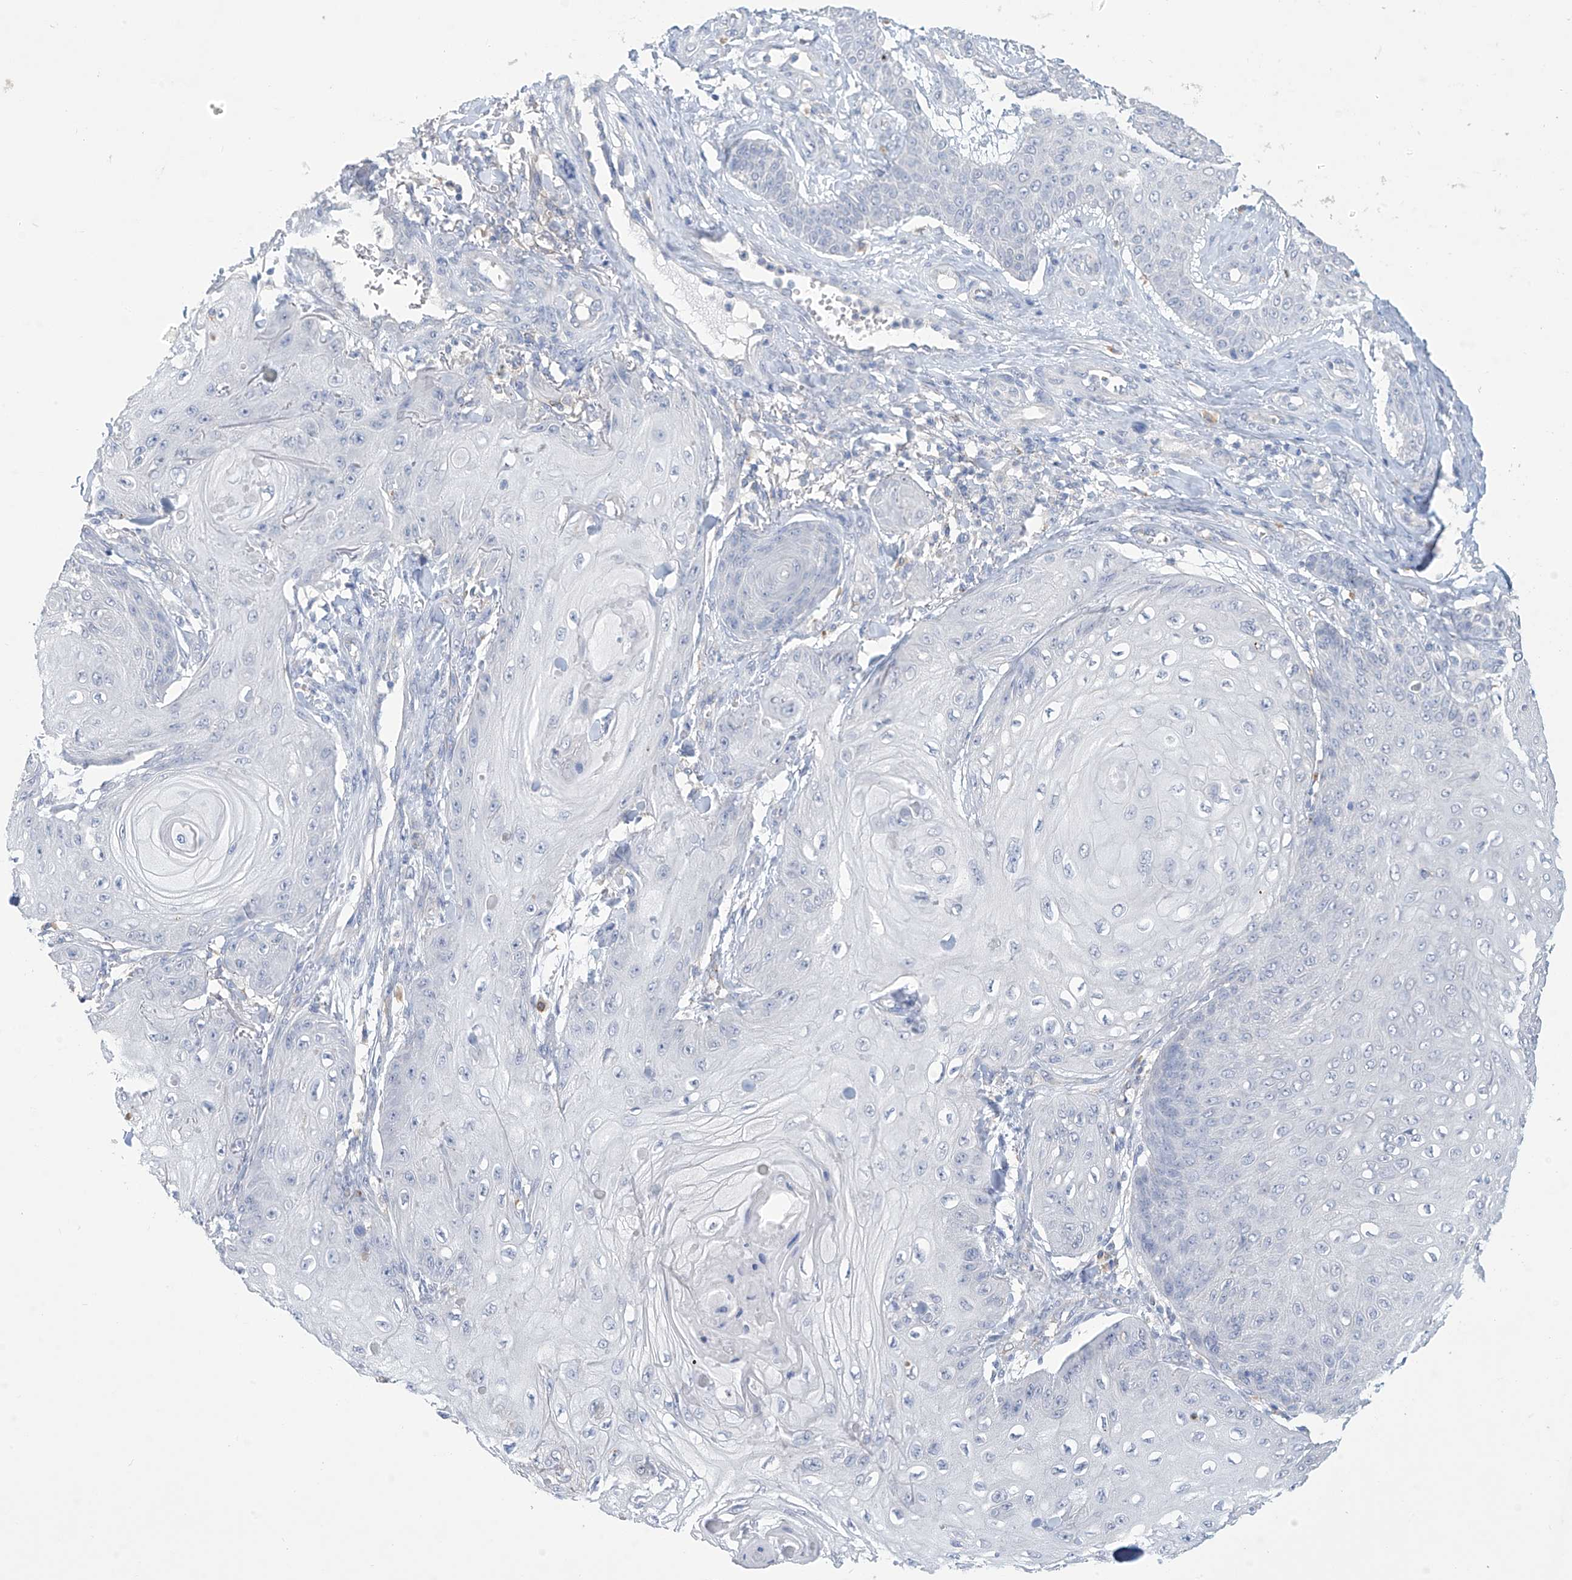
{"staining": {"intensity": "negative", "quantity": "none", "location": "none"}, "tissue": "skin cancer", "cell_type": "Tumor cells", "image_type": "cancer", "snomed": [{"axis": "morphology", "description": "Squamous cell carcinoma, NOS"}, {"axis": "topography", "description": "Skin"}], "caption": "A micrograph of human skin cancer (squamous cell carcinoma) is negative for staining in tumor cells.", "gene": "OGT", "patient": {"sex": "male", "age": 74}}